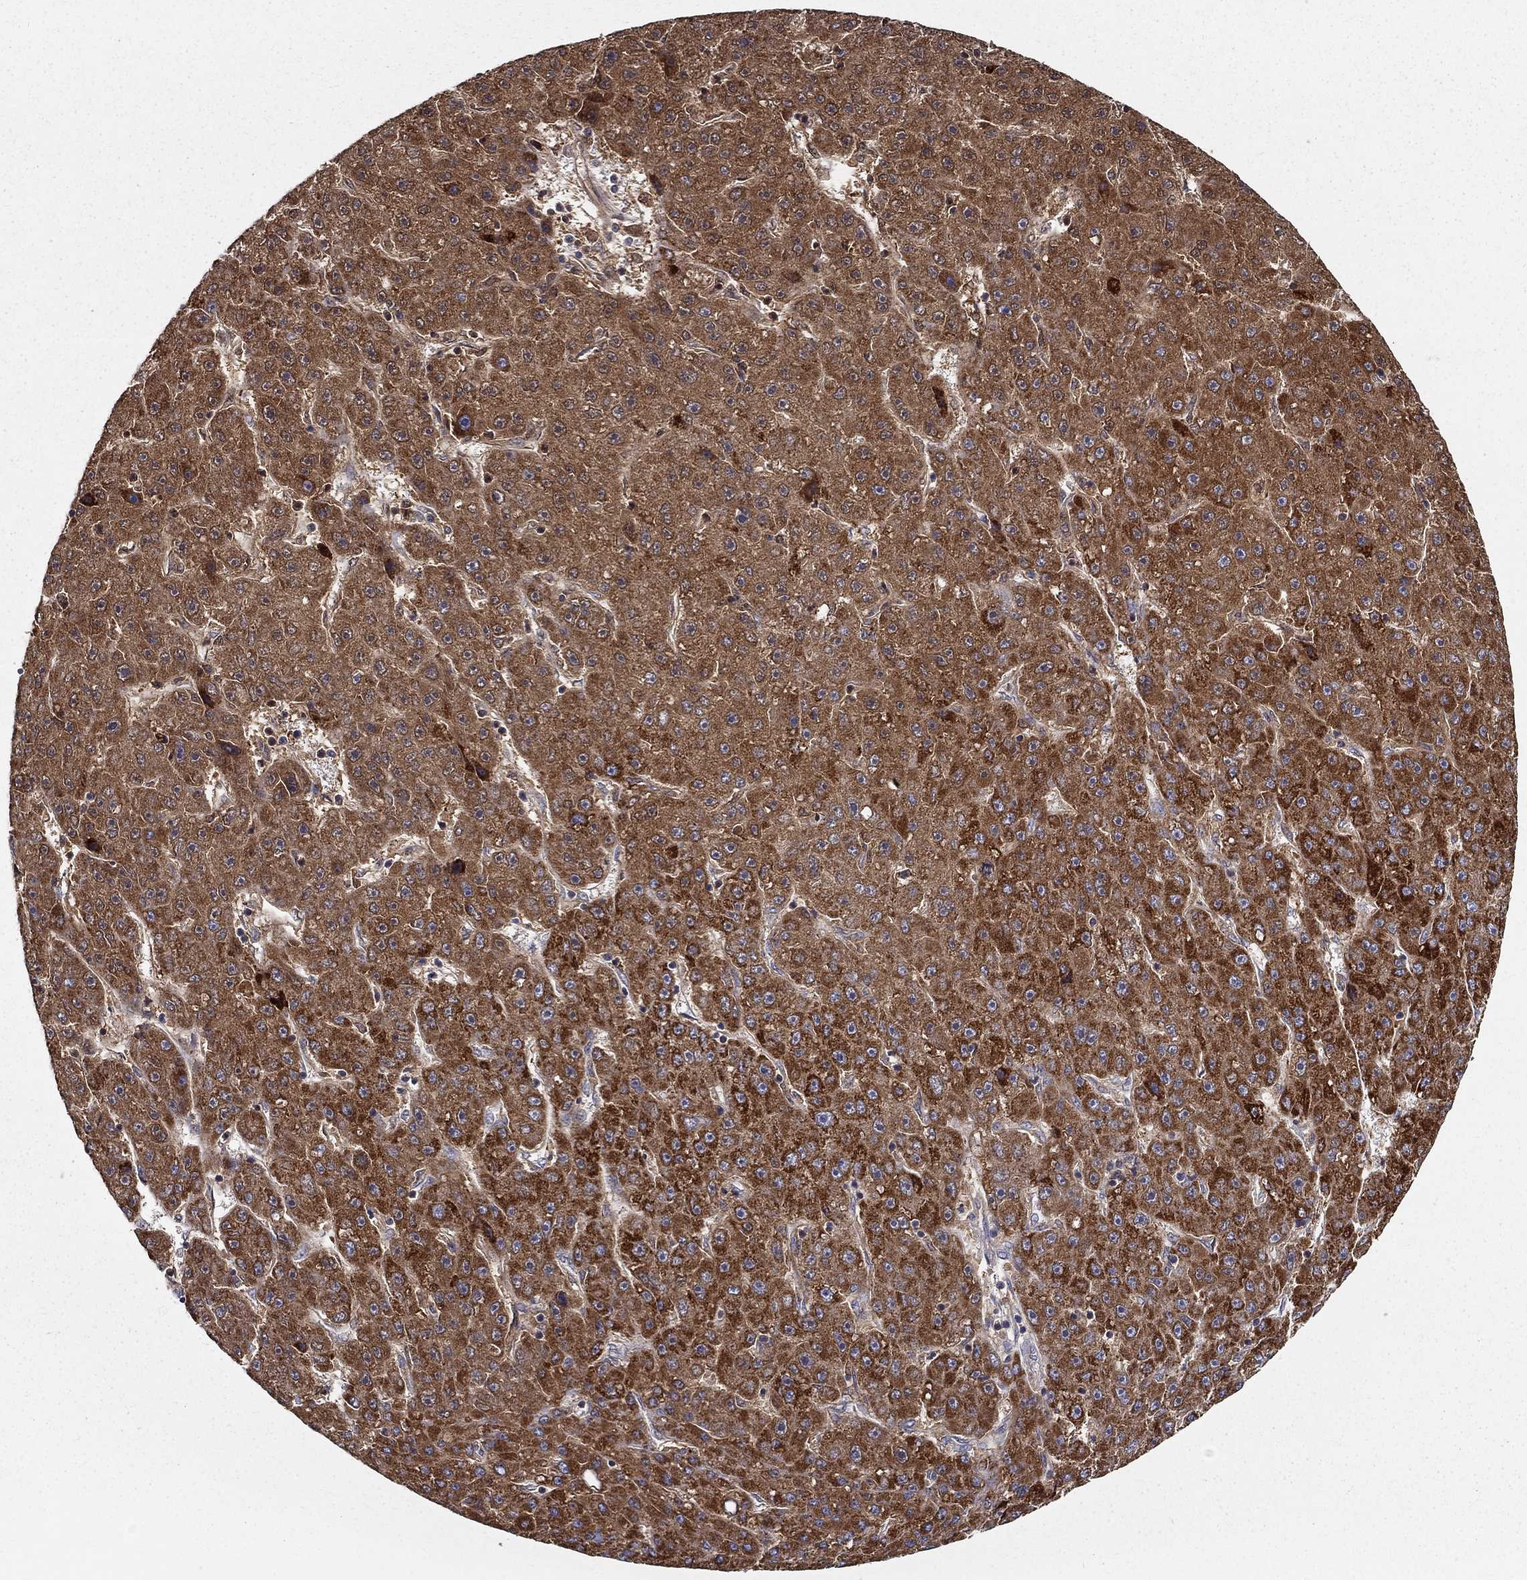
{"staining": {"intensity": "strong", "quantity": ">75%", "location": "cytoplasmic/membranous"}, "tissue": "liver cancer", "cell_type": "Tumor cells", "image_type": "cancer", "snomed": [{"axis": "morphology", "description": "Carcinoma, Hepatocellular, NOS"}, {"axis": "topography", "description": "Liver"}], "caption": "Immunohistochemical staining of human liver cancer (hepatocellular carcinoma) displays high levels of strong cytoplasmic/membranous expression in about >75% of tumor cells.", "gene": "ALDH4A1", "patient": {"sex": "male", "age": 67}}